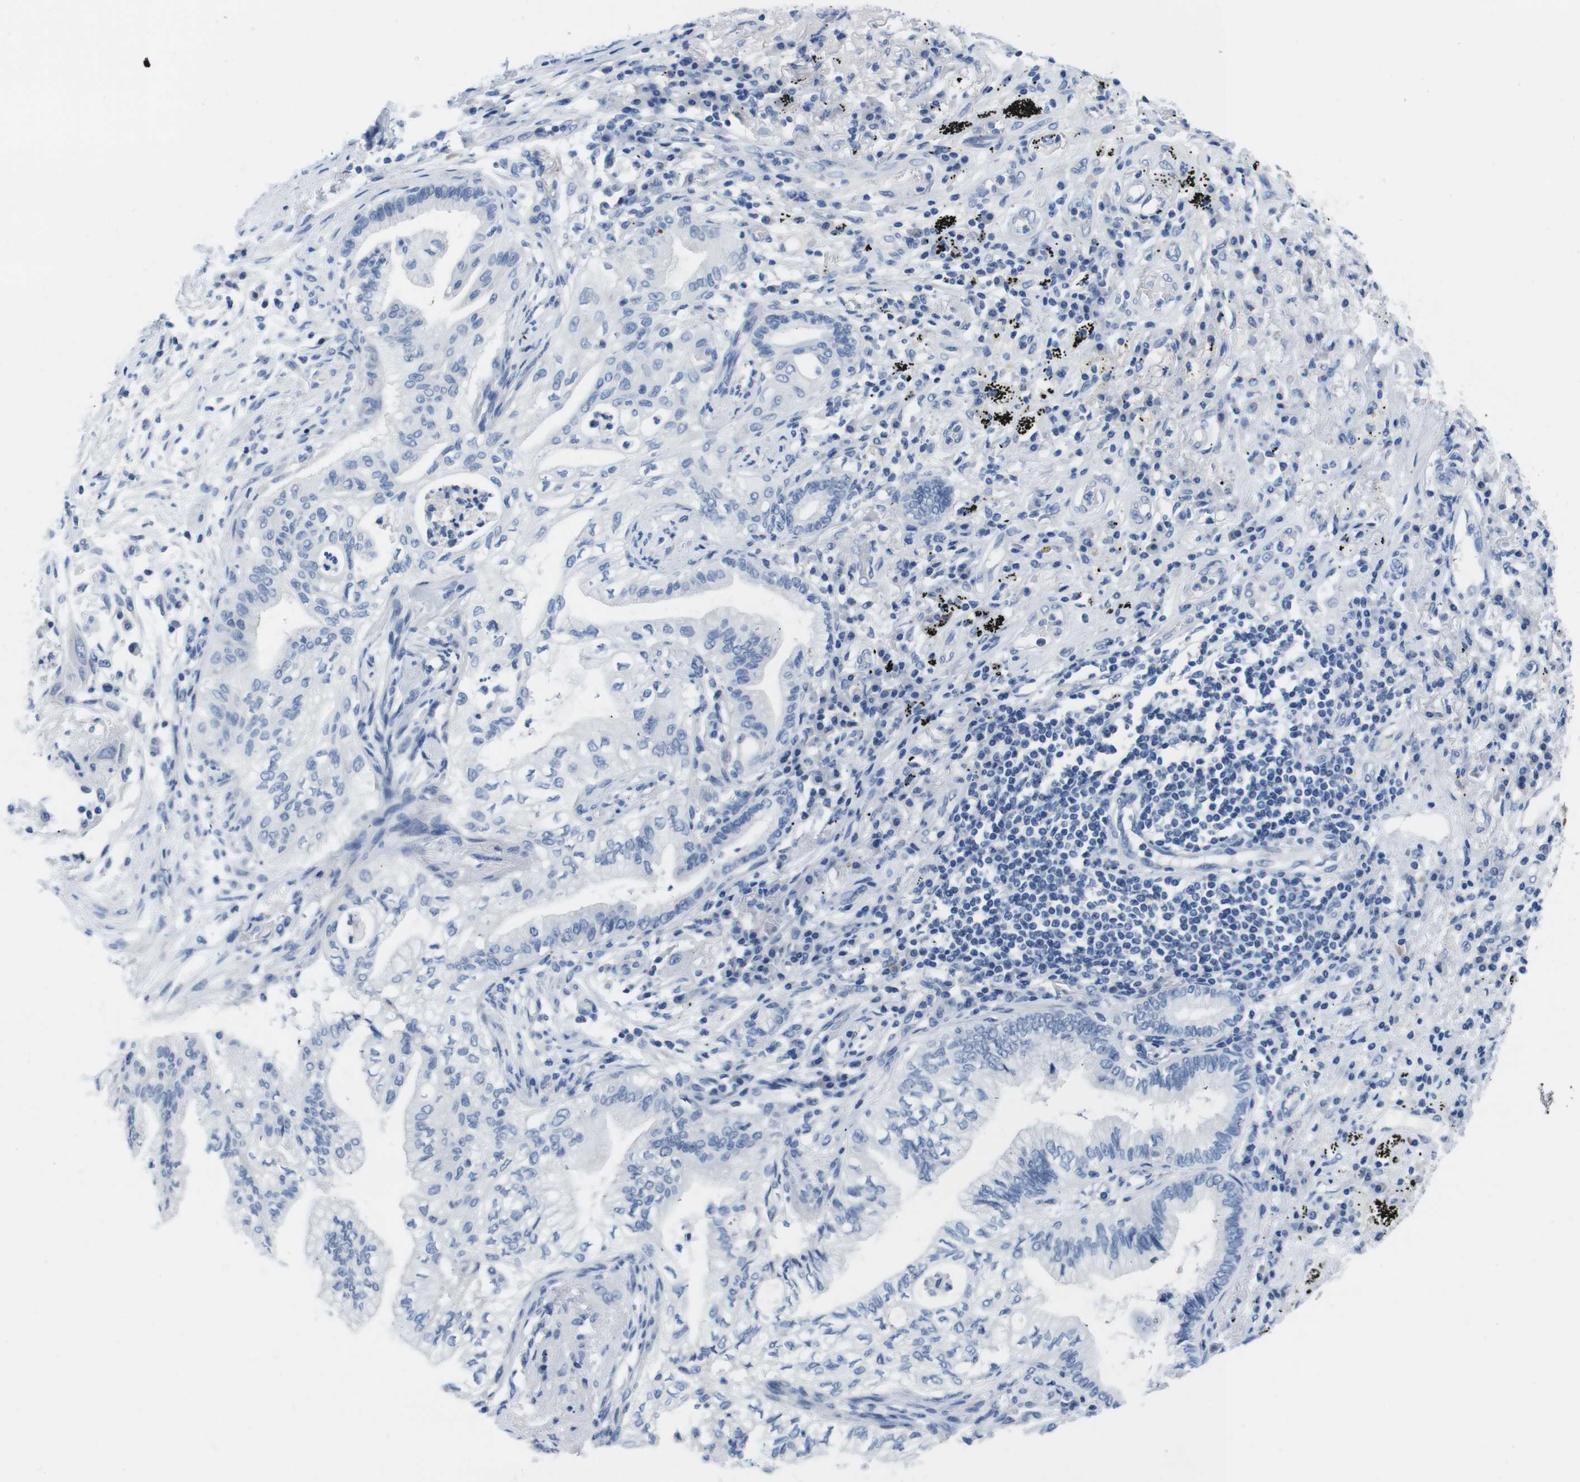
{"staining": {"intensity": "negative", "quantity": "none", "location": "none"}, "tissue": "lung cancer", "cell_type": "Tumor cells", "image_type": "cancer", "snomed": [{"axis": "morphology", "description": "Normal tissue, NOS"}, {"axis": "morphology", "description": "Adenocarcinoma, NOS"}, {"axis": "topography", "description": "Bronchus"}, {"axis": "topography", "description": "Lung"}], "caption": "The histopathology image demonstrates no staining of tumor cells in lung cancer.", "gene": "MAP6", "patient": {"sex": "female", "age": 70}}